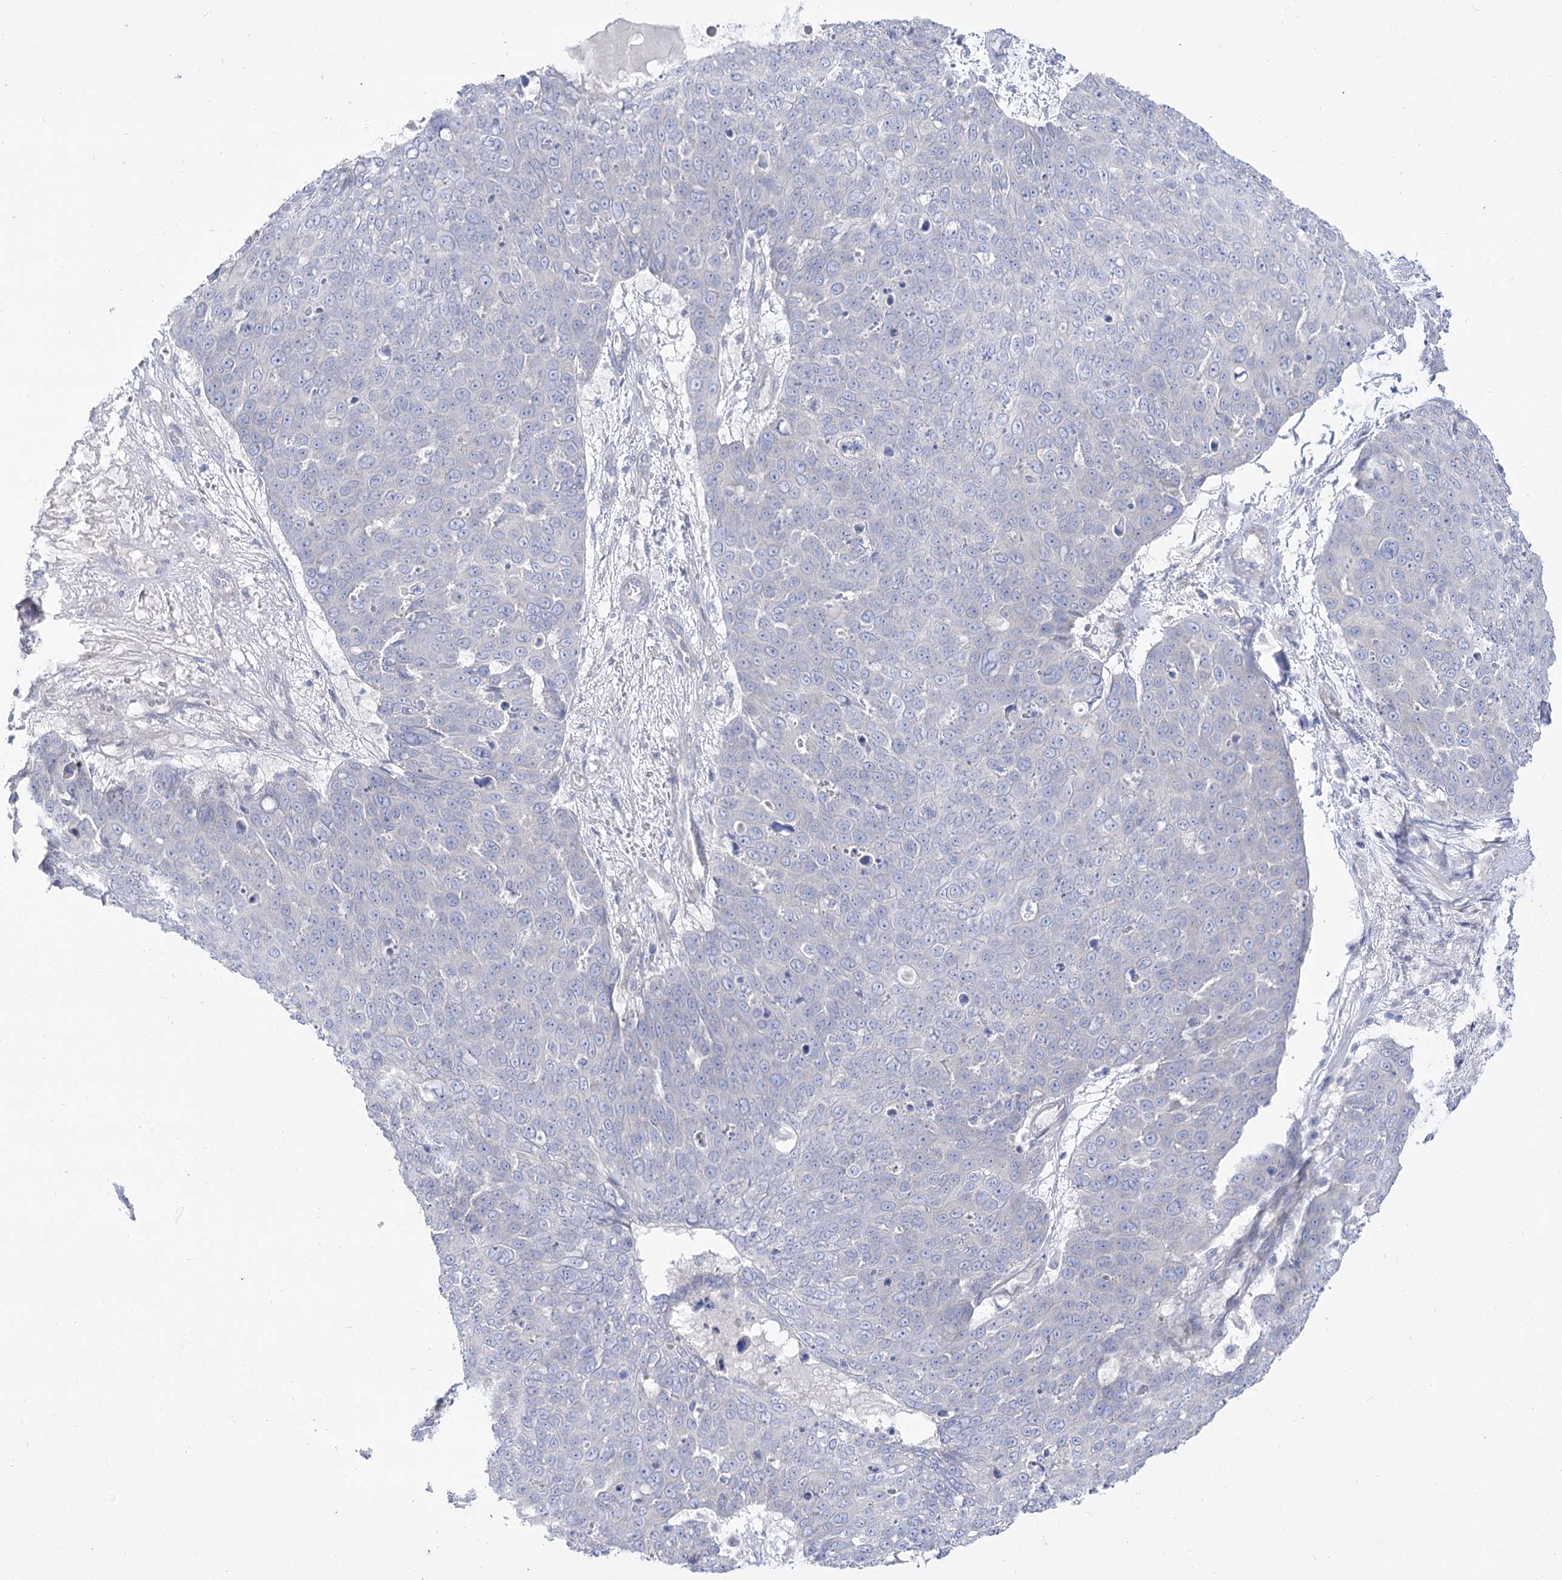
{"staining": {"intensity": "negative", "quantity": "none", "location": "none"}, "tissue": "skin cancer", "cell_type": "Tumor cells", "image_type": "cancer", "snomed": [{"axis": "morphology", "description": "Squamous cell carcinoma, NOS"}, {"axis": "topography", "description": "Skin"}], "caption": "Immunohistochemical staining of human skin squamous cell carcinoma demonstrates no significant expression in tumor cells.", "gene": "SUOX", "patient": {"sex": "male", "age": 71}}